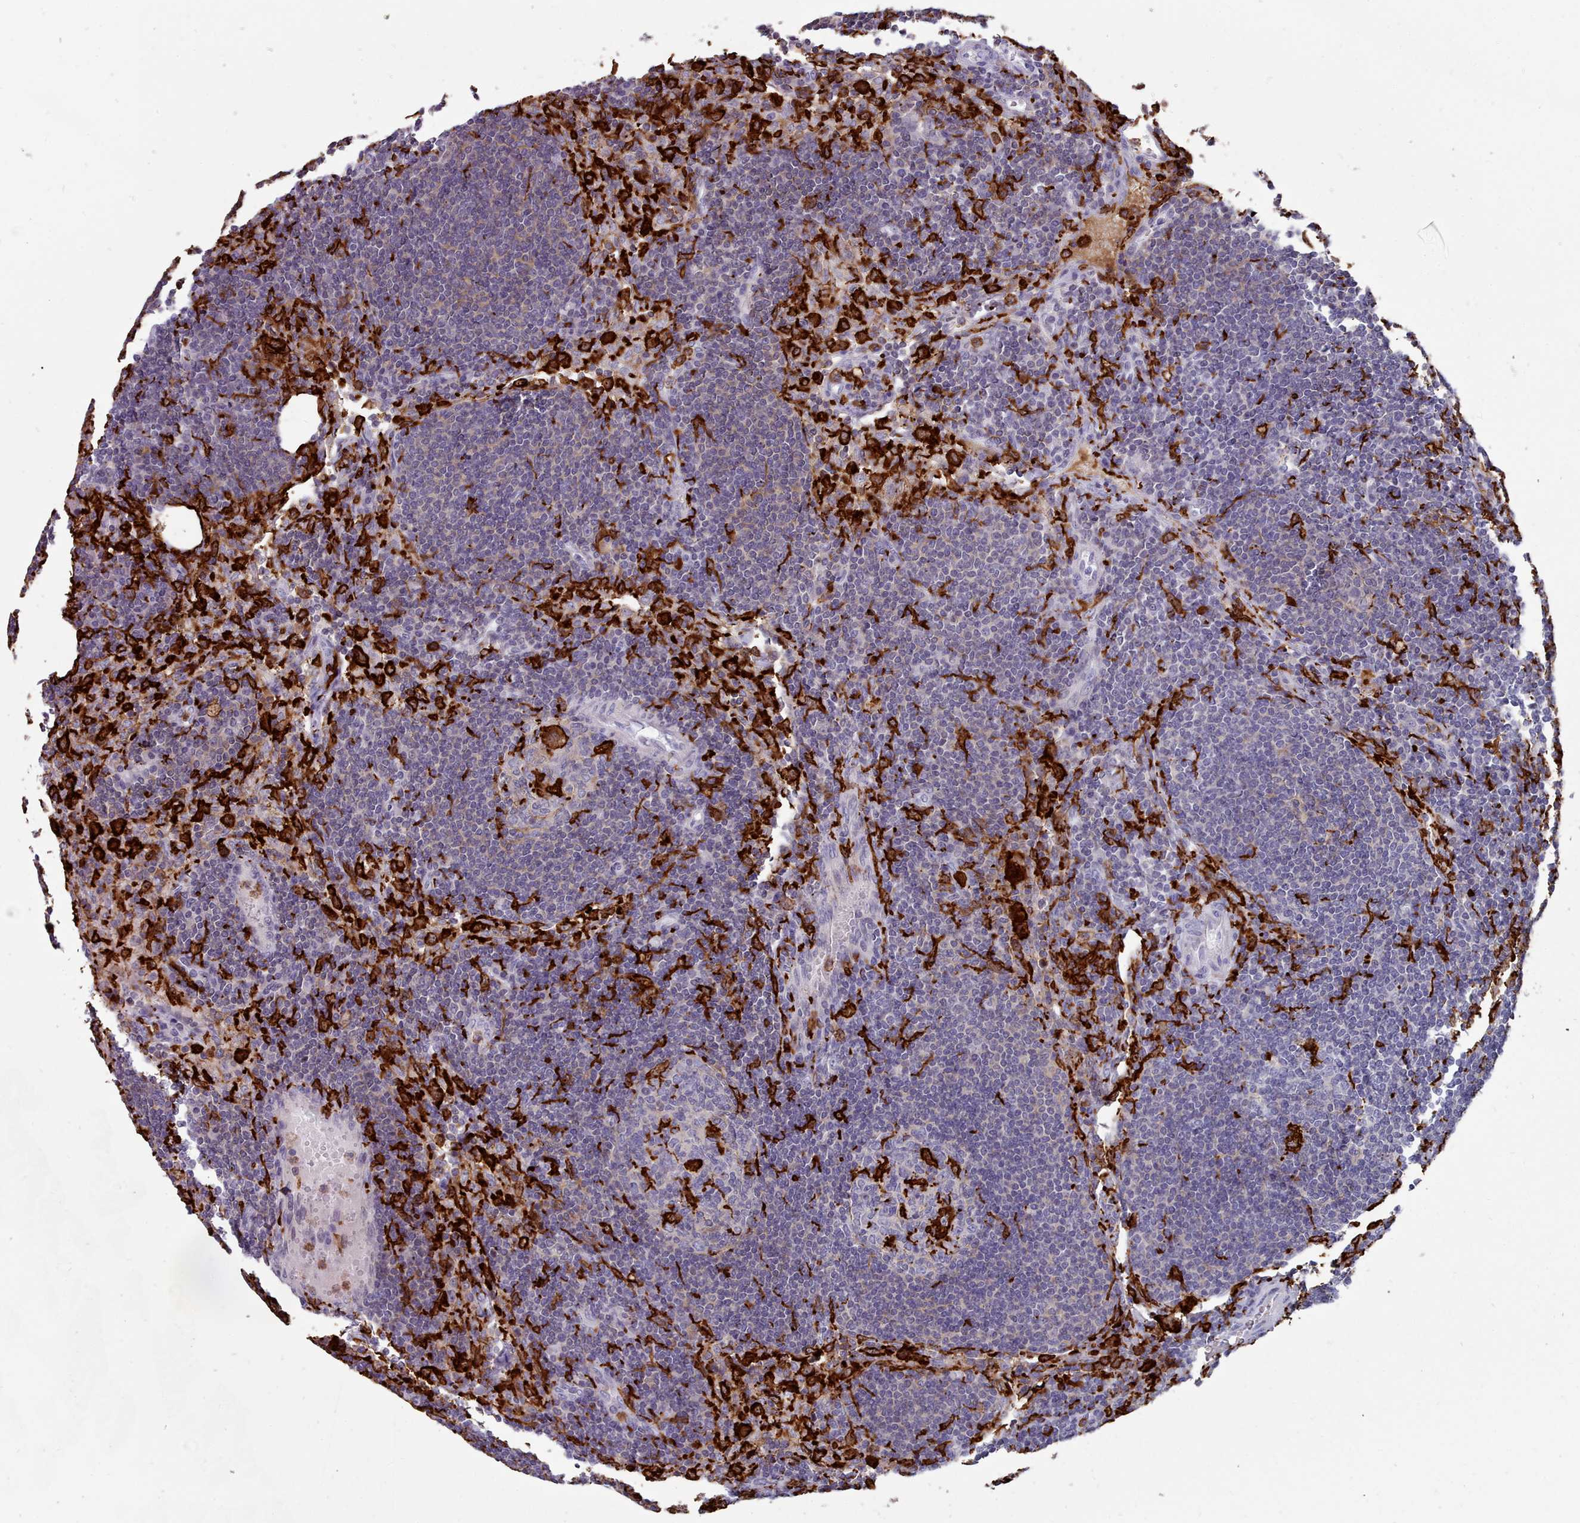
{"staining": {"intensity": "strong", "quantity": "<25%", "location": "cytoplasmic/membranous"}, "tissue": "lymph node", "cell_type": "Germinal center cells", "image_type": "normal", "snomed": [{"axis": "morphology", "description": "Normal tissue, NOS"}, {"axis": "topography", "description": "Lymph node"}], "caption": "Lymph node stained with IHC exhibits strong cytoplasmic/membranous expression in about <25% of germinal center cells.", "gene": "AIF1", "patient": {"sex": "female", "age": 73}}